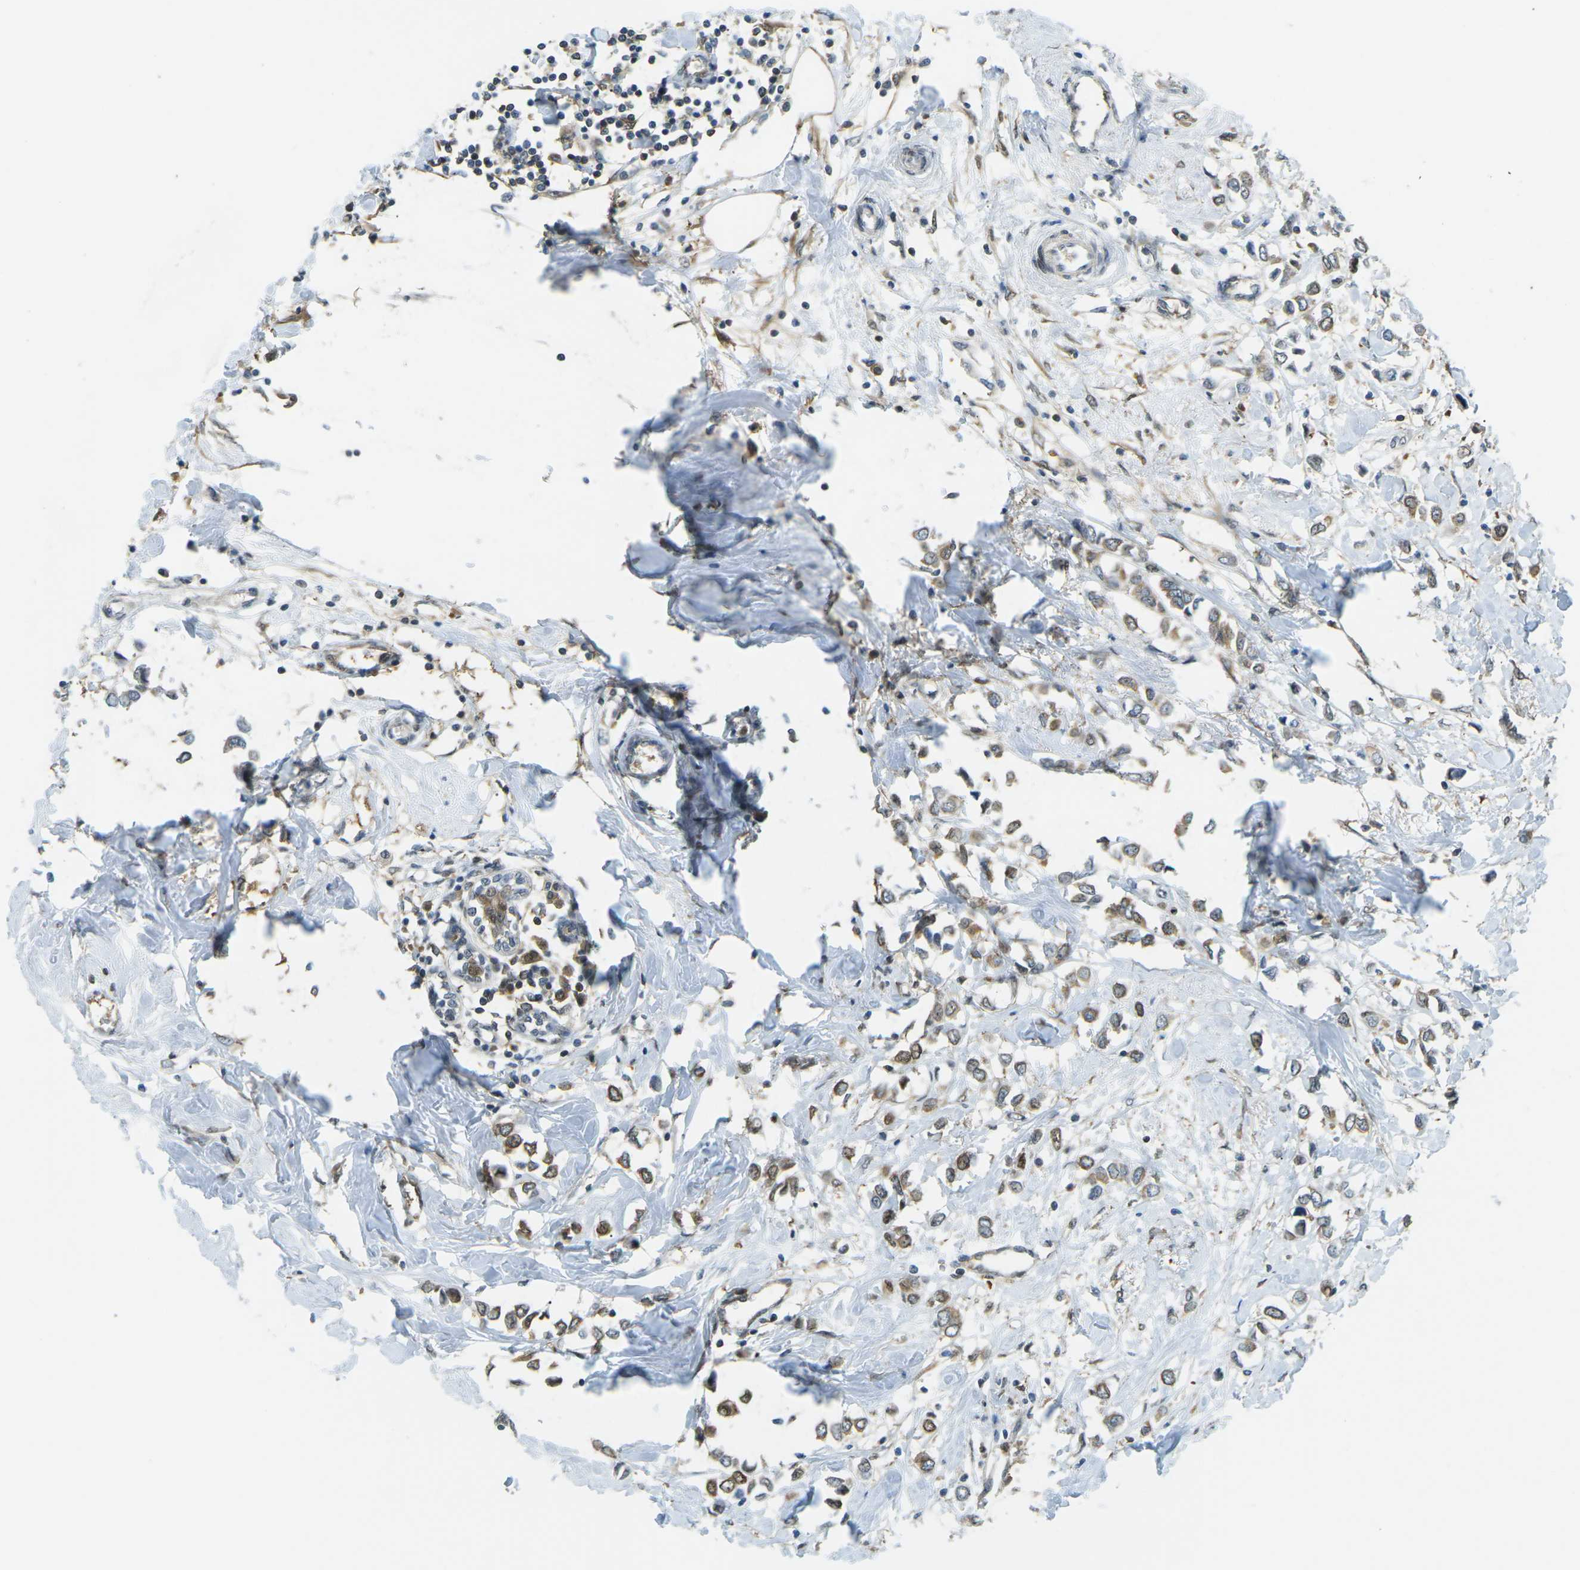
{"staining": {"intensity": "moderate", "quantity": ">75%", "location": "cytoplasmic/membranous"}, "tissue": "breast cancer", "cell_type": "Tumor cells", "image_type": "cancer", "snomed": [{"axis": "morphology", "description": "Lobular carcinoma"}, {"axis": "topography", "description": "Breast"}], "caption": "Brown immunohistochemical staining in human breast cancer (lobular carcinoma) reveals moderate cytoplasmic/membranous staining in about >75% of tumor cells.", "gene": "PIEZO2", "patient": {"sex": "female", "age": 51}}